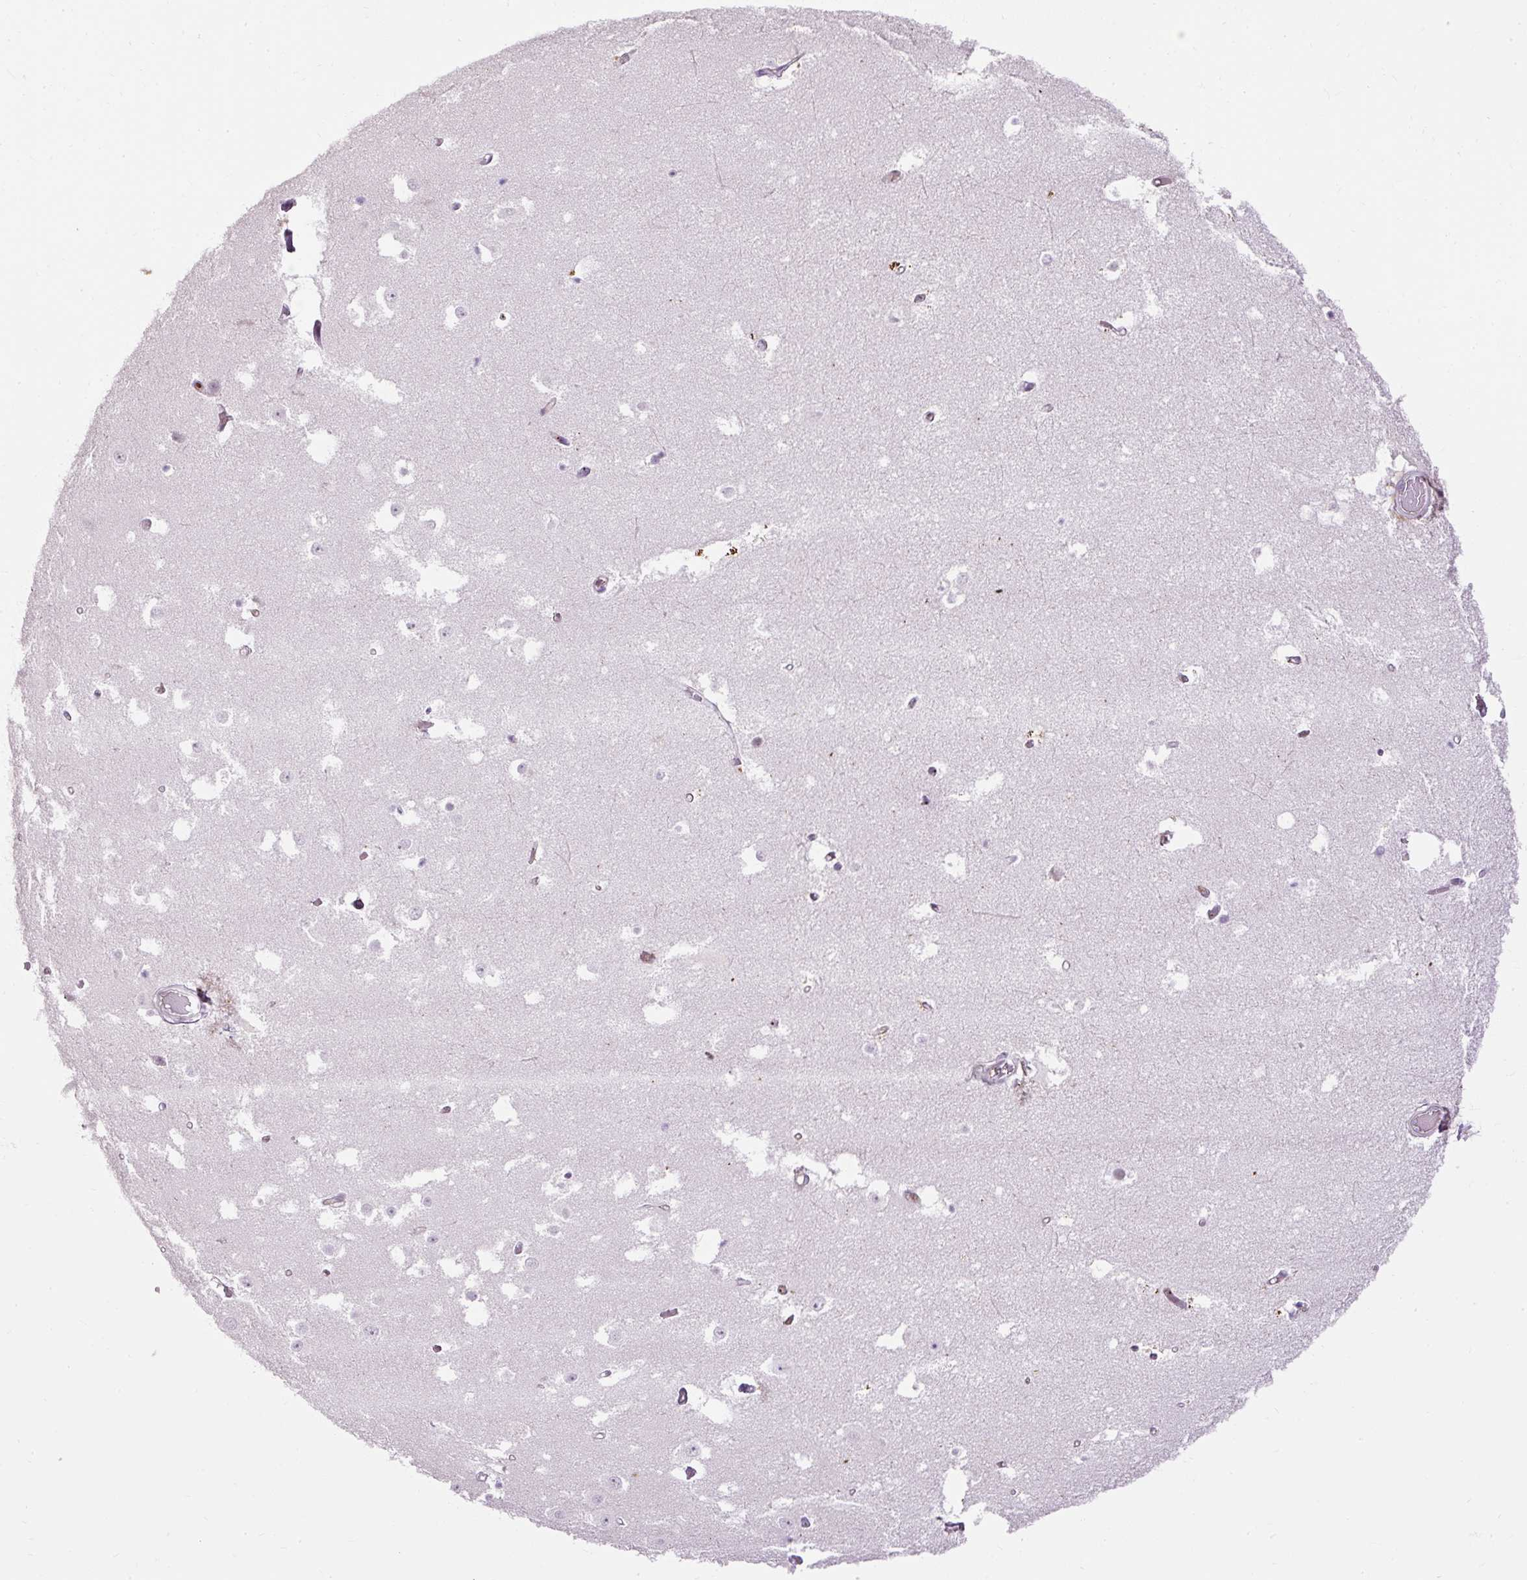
{"staining": {"intensity": "negative", "quantity": "none", "location": "none"}, "tissue": "hippocampus", "cell_type": "Glial cells", "image_type": "normal", "snomed": [{"axis": "morphology", "description": "Normal tissue, NOS"}, {"axis": "topography", "description": "Hippocampus"}], "caption": "Image shows no protein expression in glial cells of unremarkable hippocampus.", "gene": "ARHGEF18", "patient": {"sex": "female", "age": 52}}